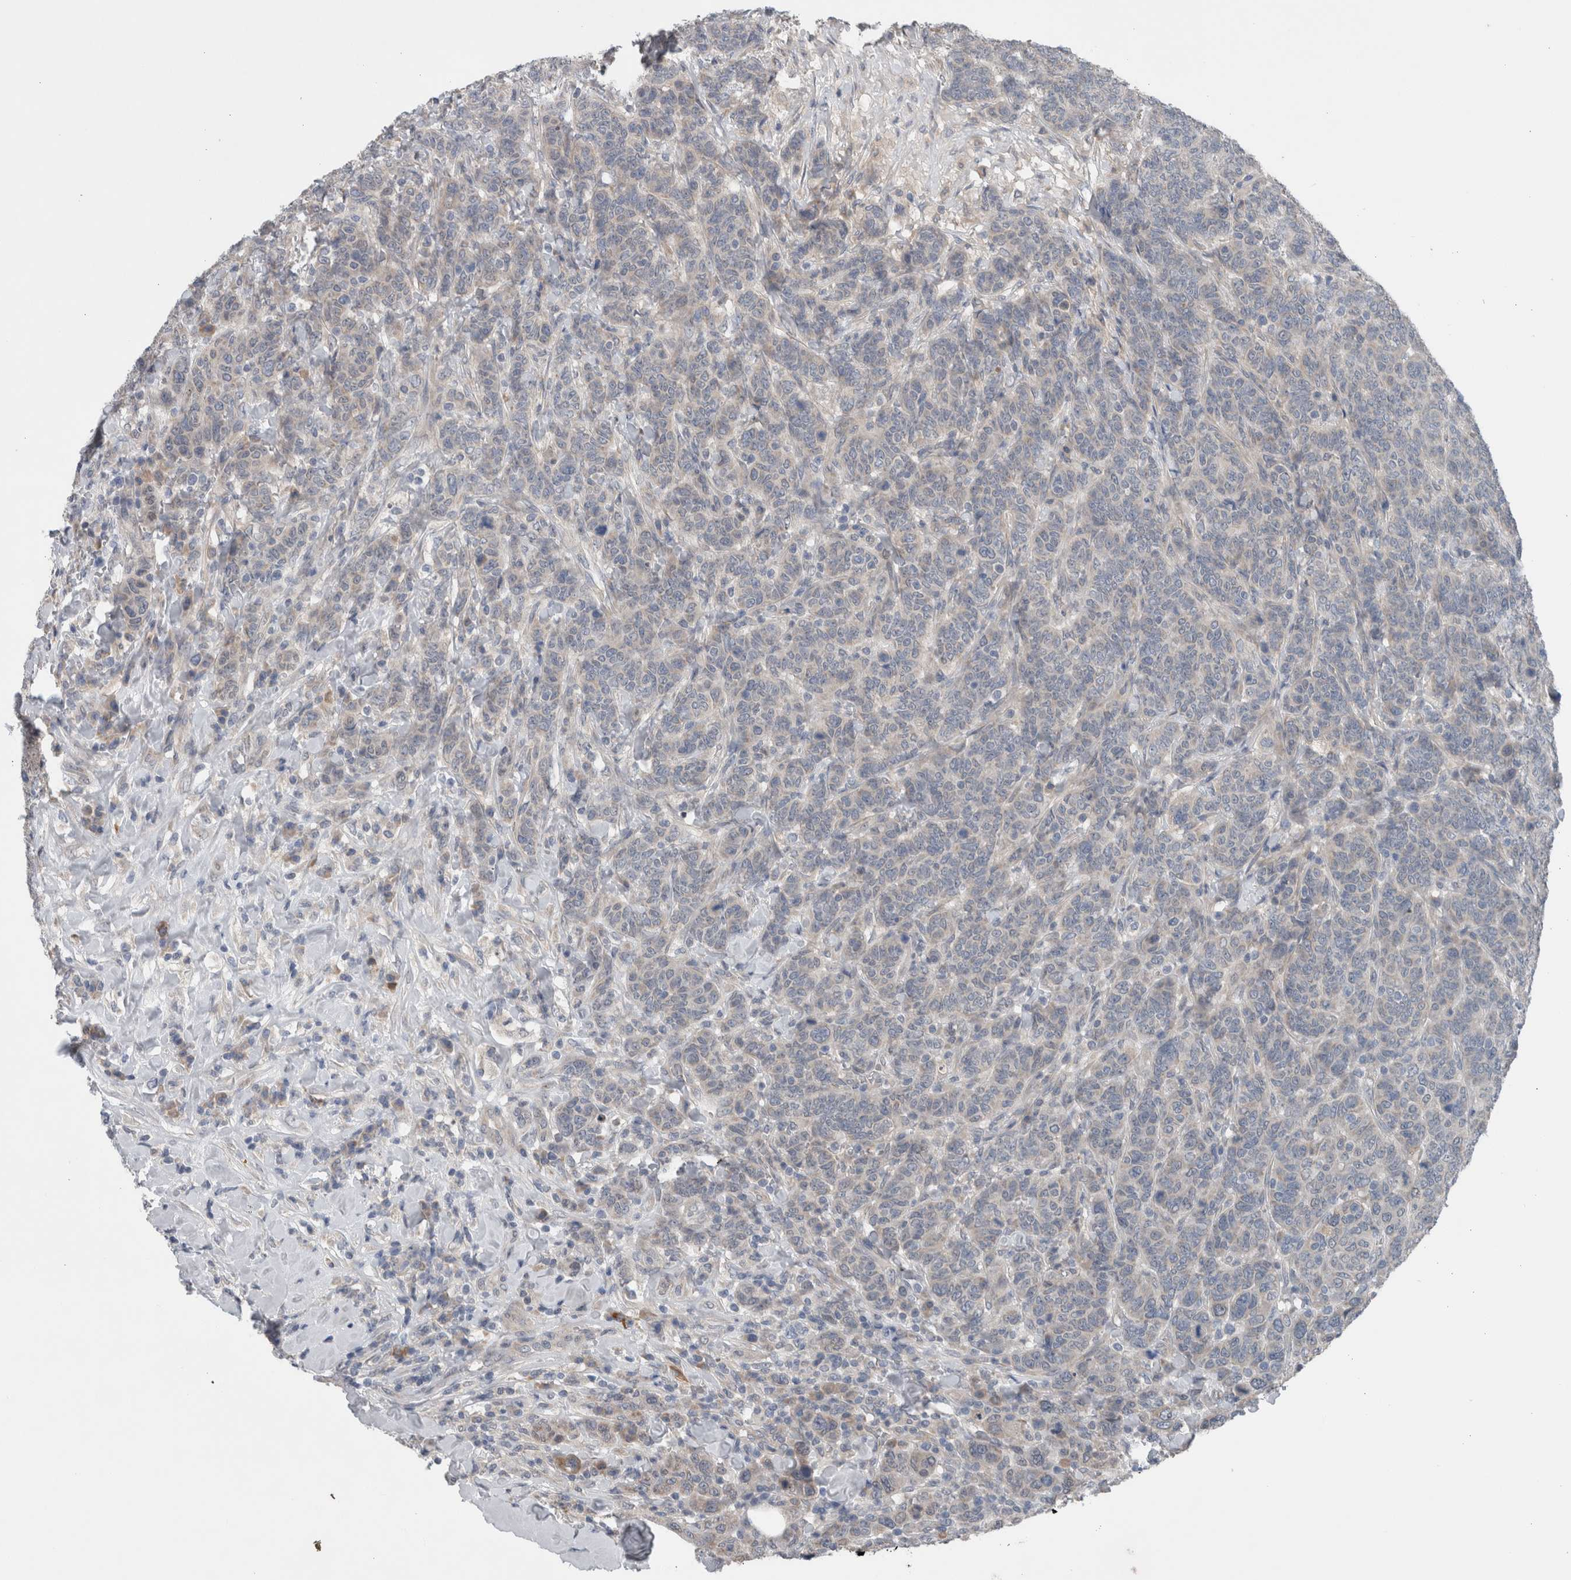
{"staining": {"intensity": "weak", "quantity": "<25%", "location": "cytoplasmic/membranous"}, "tissue": "breast cancer", "cell_type": "Tumor cells", "image_type": "cancer", "snomed": [{"axis": "morphology", "description": "Duct carcinoma"}, {"axis": "topography", "description": "Breast"}], "caption": "This photomicrograph is of invasive ductal carcinoma (breast) stained with immunohistochemistry to label a protein in brown with the nuclei are counter-stained blue. There is no expression in tumor cells.", "gene": "CRNN", "patient": {"sex": "female", "age": 37}}